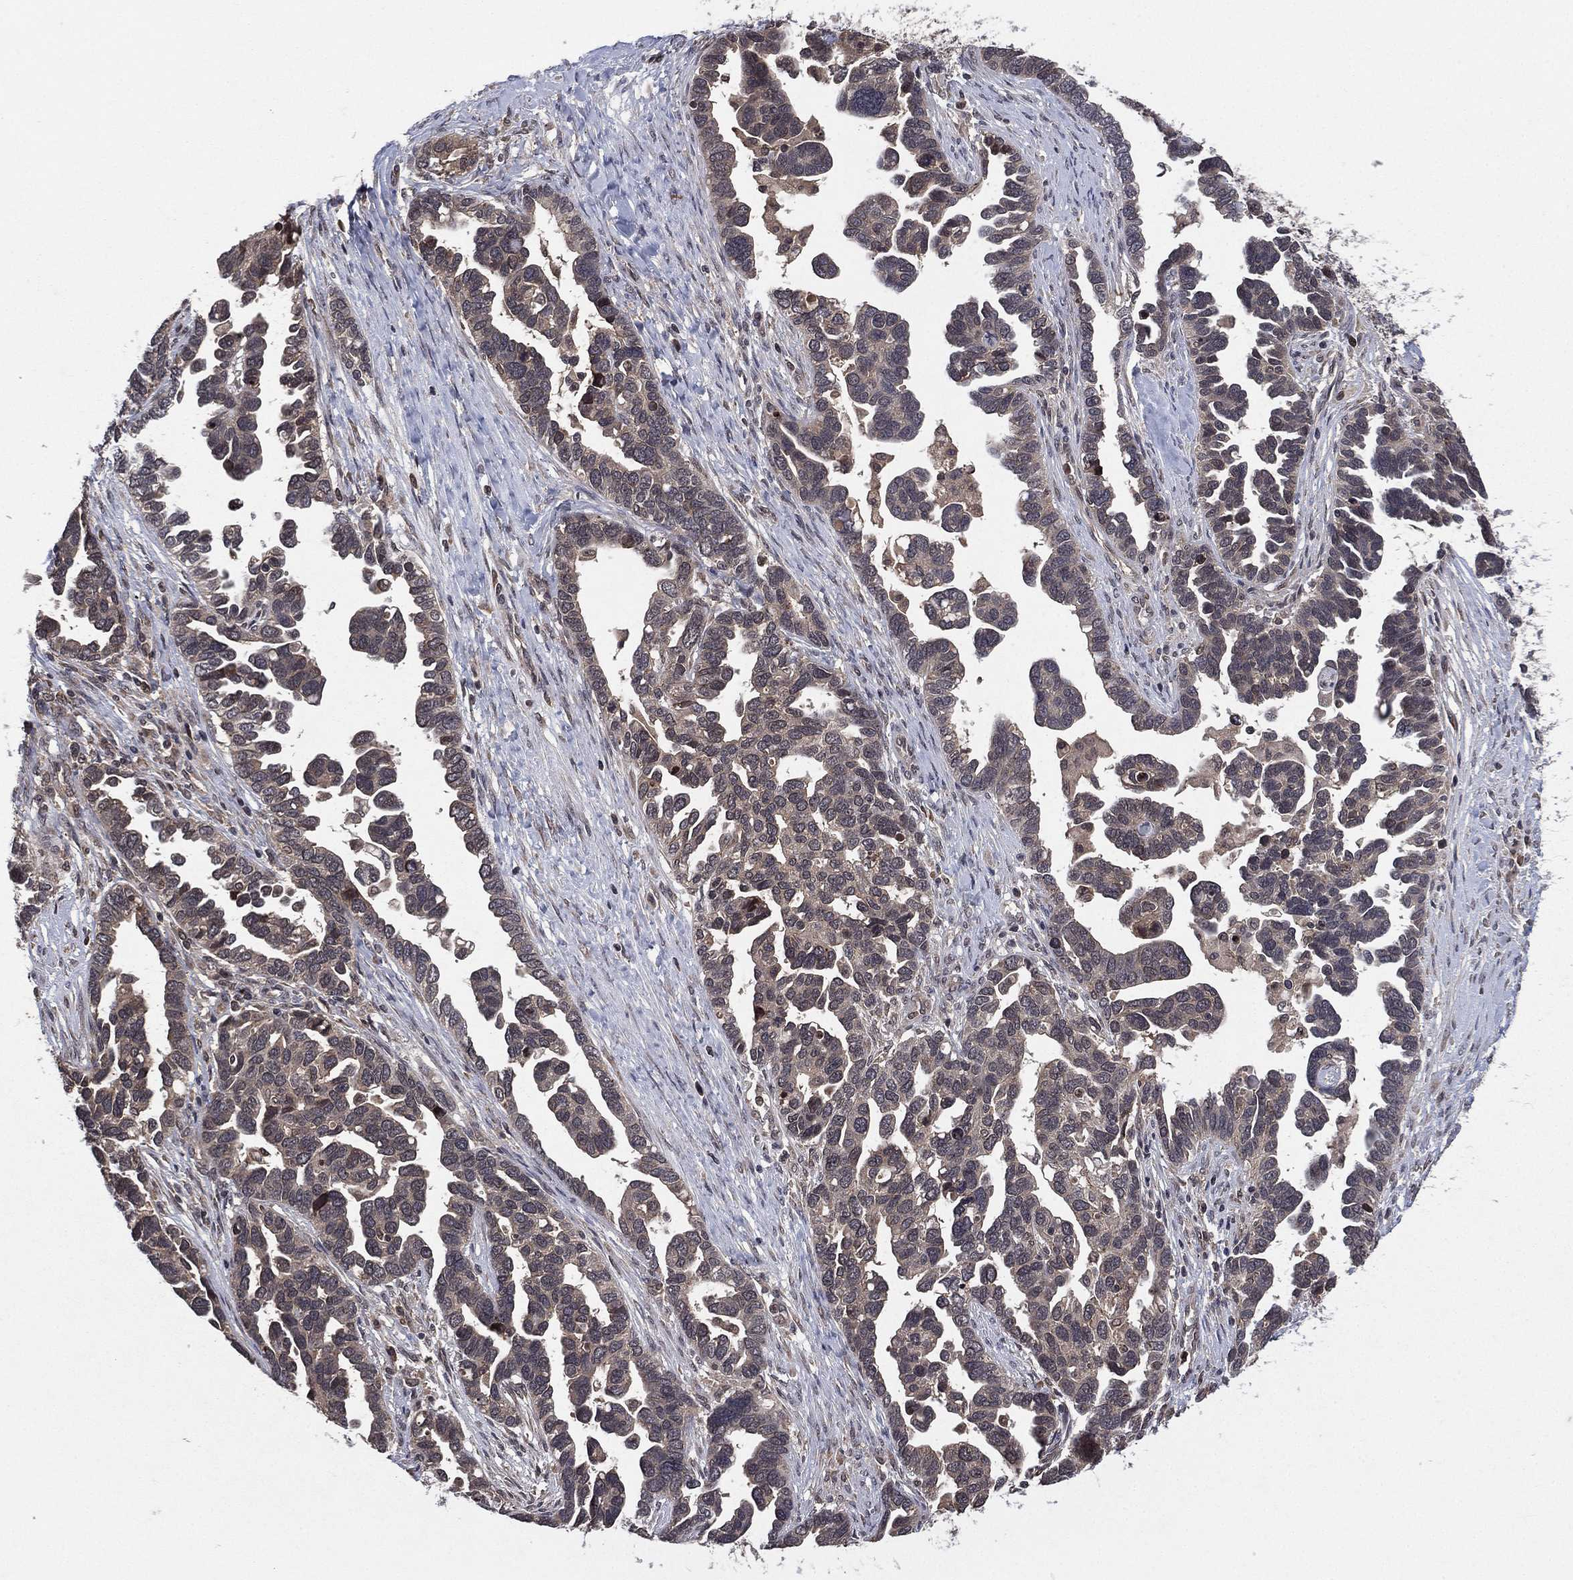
{"staining": {"intensity": "negative", "quantity": "none", "location": "none"}, "tissue": "ovarian cancer", "cell_type": "Tumor cells", "image_type": "cancer", "snomed": [{"axis": "morphology", "description": "Cystadenocarcinoma, serous, NOS"}, {"axis": "topography", "description": "Ovary"}], "caption": "Tumor cells show no significant protein staining in ovarian cancer.", "gene": "ATG4B", "patient": {"sex": "female", "age": 54}}